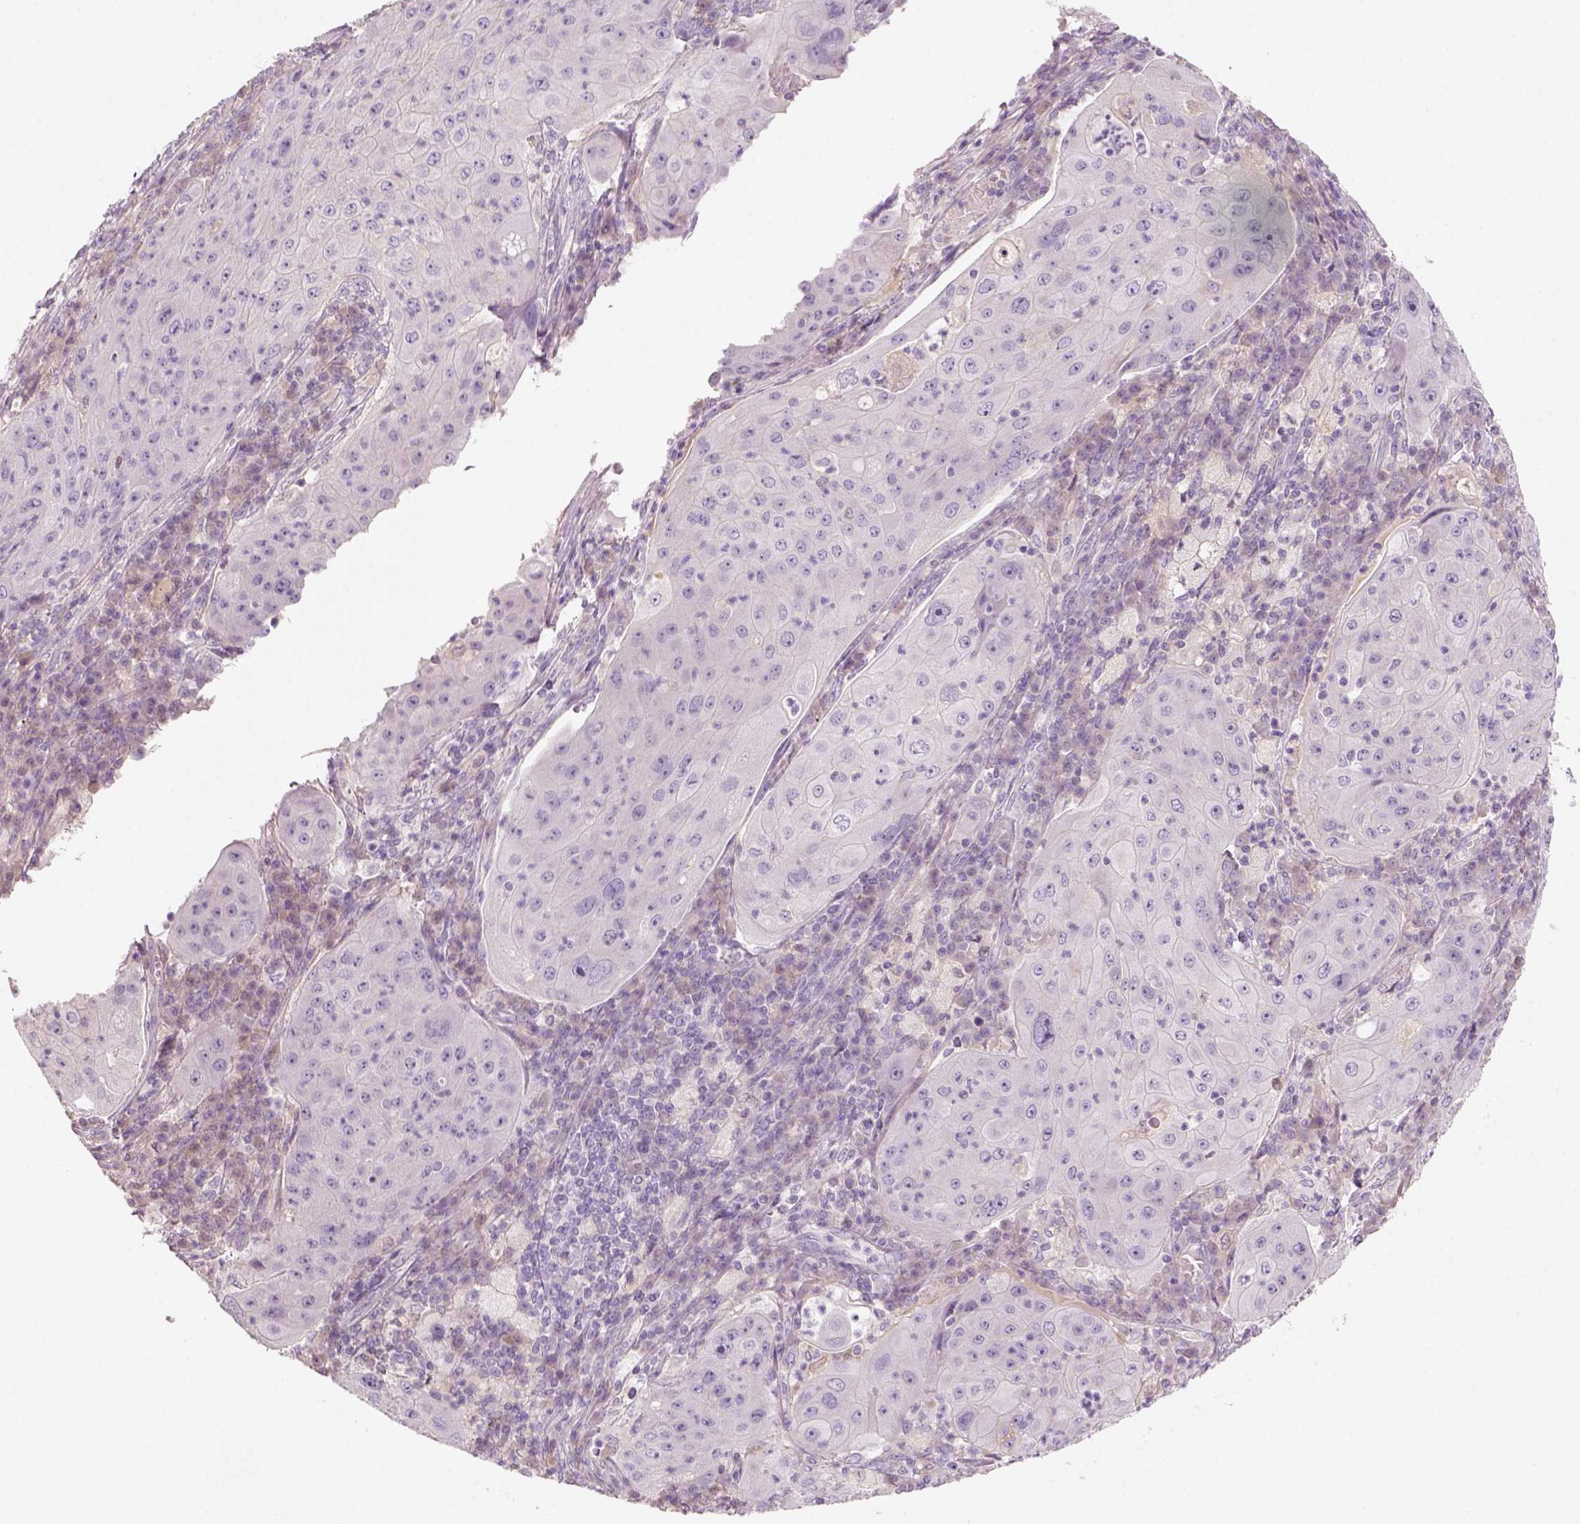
{"staining": {"intensity": "negative", "quantity": "none", "location": "none"}, "tissue": "lung cancer", "cell_type": "Tumor cells", "image_type": "cancer", "snomed": [{"axis": "morphology", "description": "Squamous cell carcinoma, NOS"}, {"axis": "topography", "description": "Lung"}], "caption": "The micrograph shows no significant expression in tumor cells of lung cancer (squamous cell carcinoma).", "gene": "KRT25", "patient": {"sex": "female", "age": 59}}